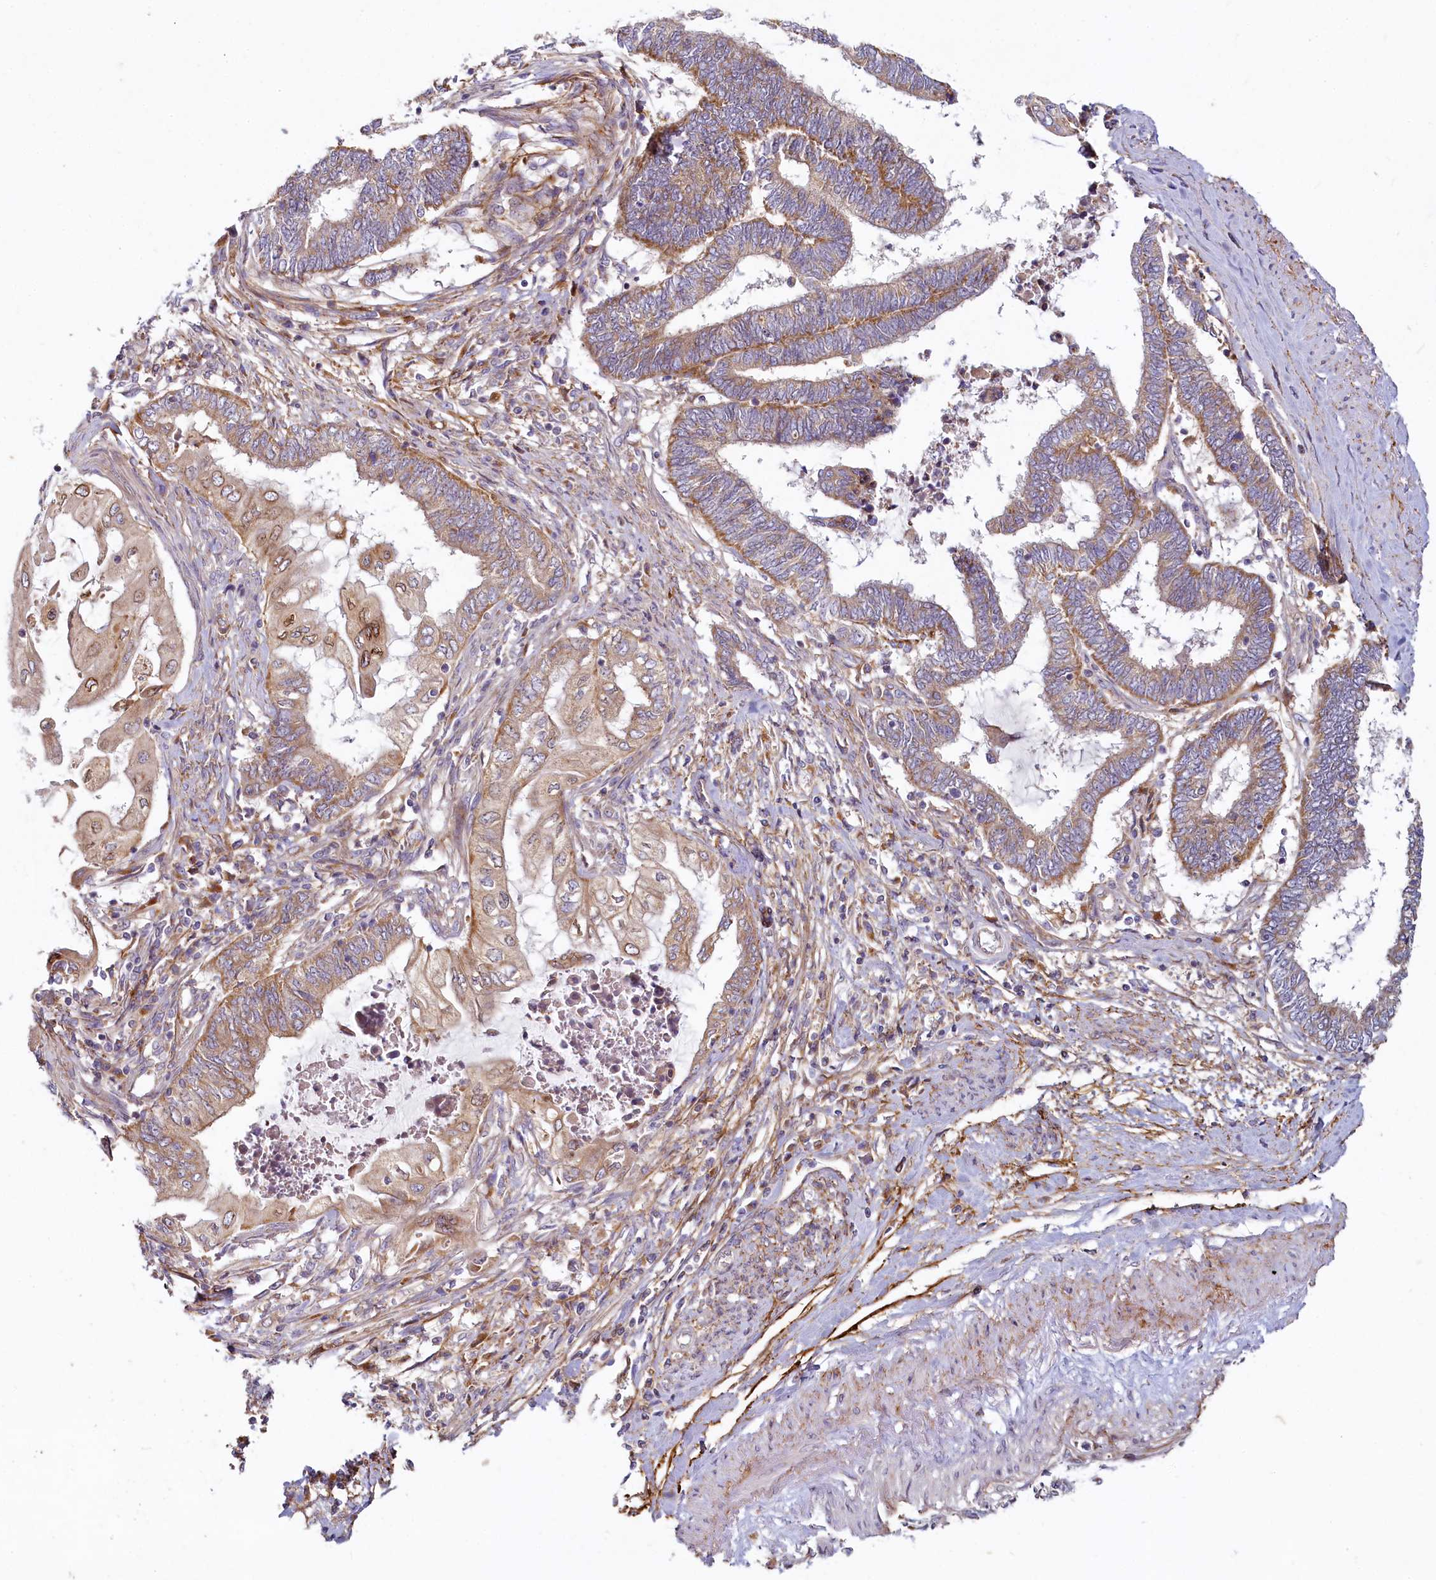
{"staining": {"intensity": "moderate", "quantity": ">75%", "location": "cytoplasmic/membranous"}, "tissue": "endometrial cancer", "cell_type": "Tumor cells", "image_type": "cancer", "snomed": [{"axis": "morphology", "description": "Adenocarcinoma, NOS"}, {"axis": "topography", "description": "Uterus"}, {"axis": "topography", "description": "Endometrium"}], "caption": "Protein analysis of endometrial cancer tissue displays moderate cytoplasmic/membranous positivity in approximately >75% of tumor cells.", "gene": "ADCY2", "patient": {"sex": "female", "age": 70}}